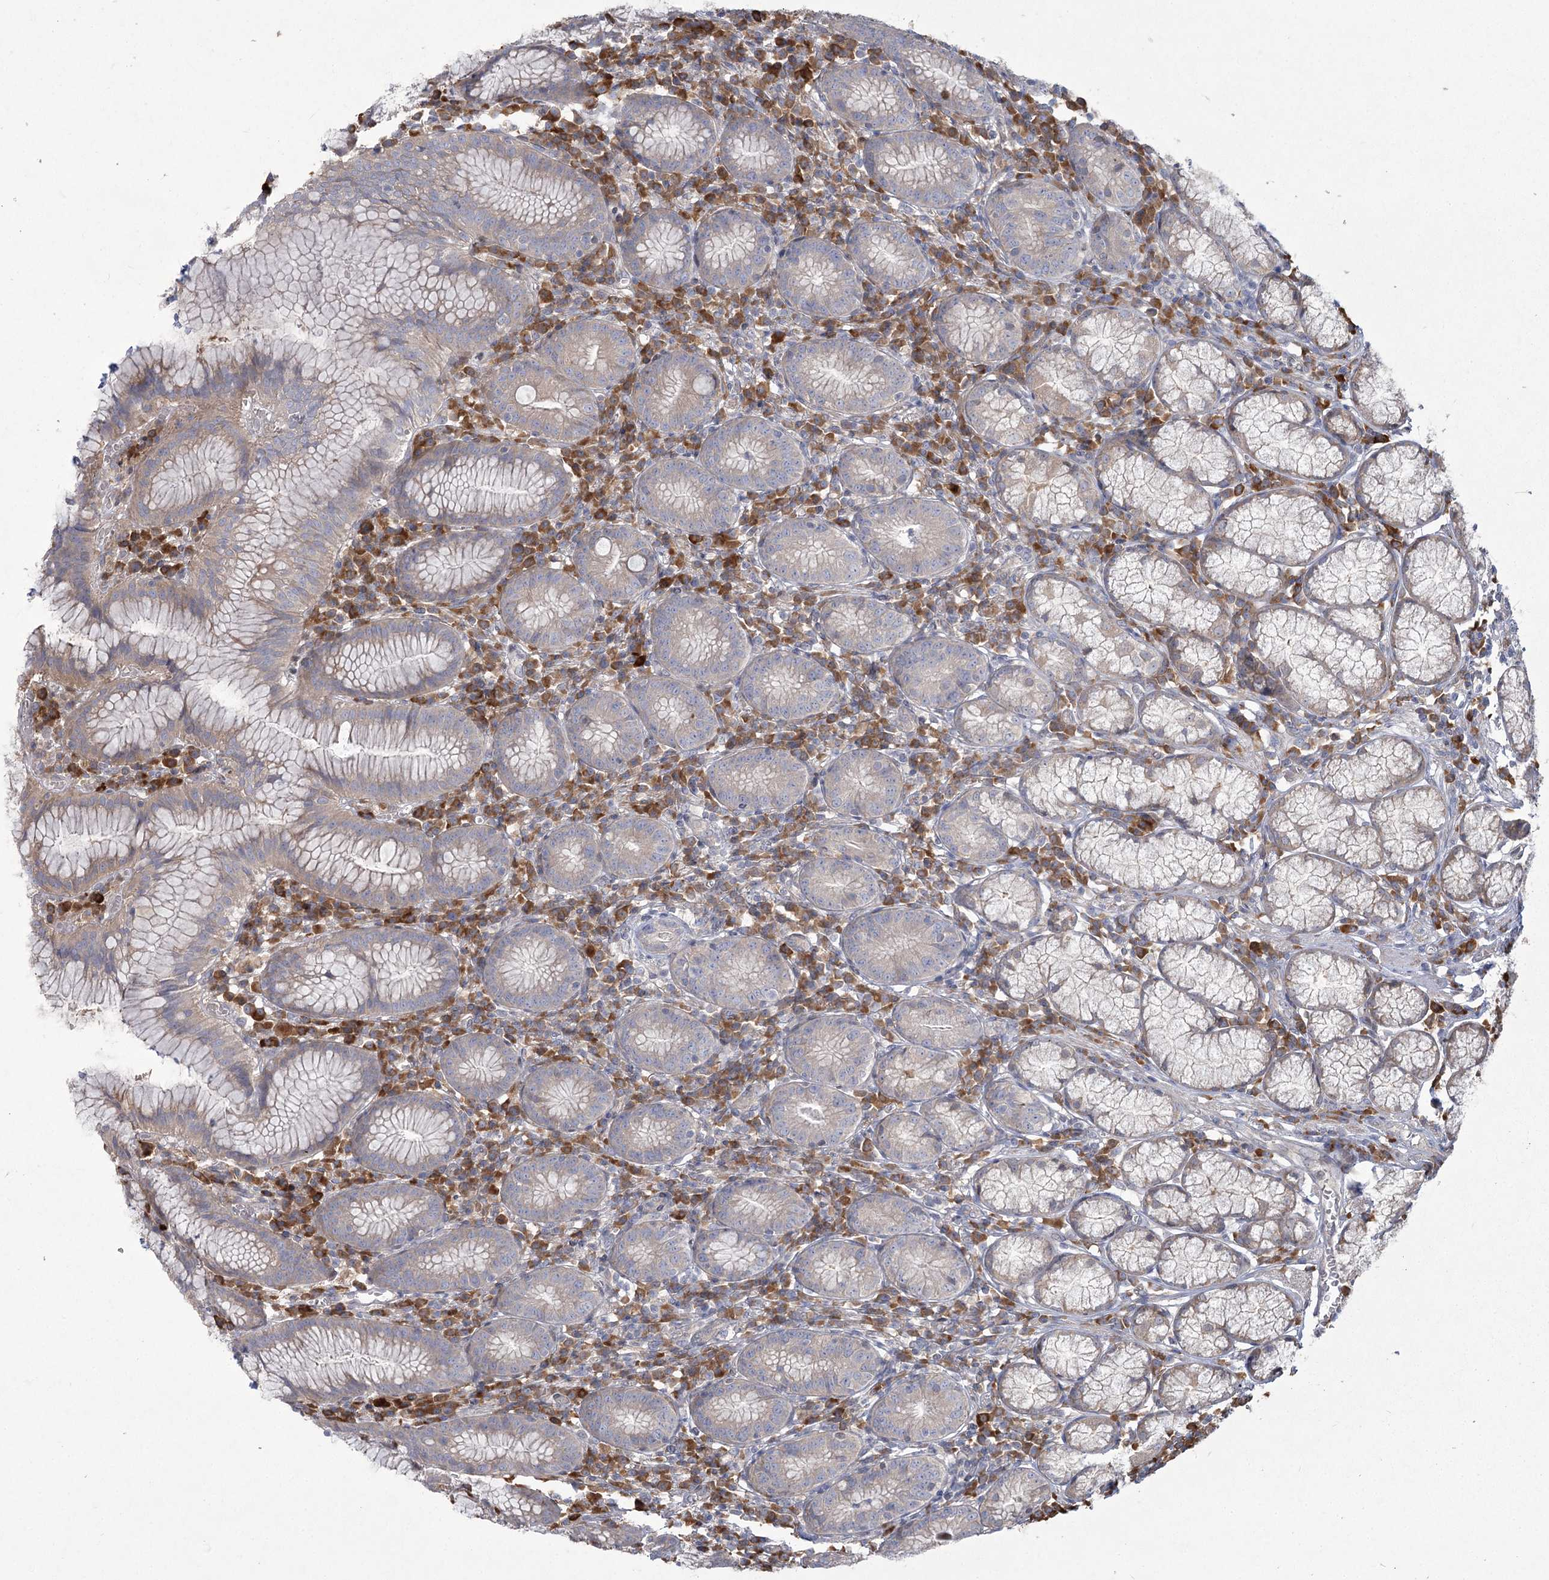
{"staining": {"intensity": "negative", "quantity": "none", "location": "none"}, "tissue": "stomach", "cell_type": "Glandular cells", "image_type": "normal", "snomed": [{"axis": "morphology", "description": "Normal tissue, NOS"}, {"axis": "topography", "description": "Stomach"}], "caption": "Micrograph shows no significant protein expression in glandular cells of benign stomach. Brightfield microscopy of immunohistochemistry (IHC) stained with DAB (3,3'-diaminobenzidine) (brown) and hematoxylin (blue), captured at high magnification.", "gene": "CAMTA1", "patient": {"sex": "male", "age": 55}}